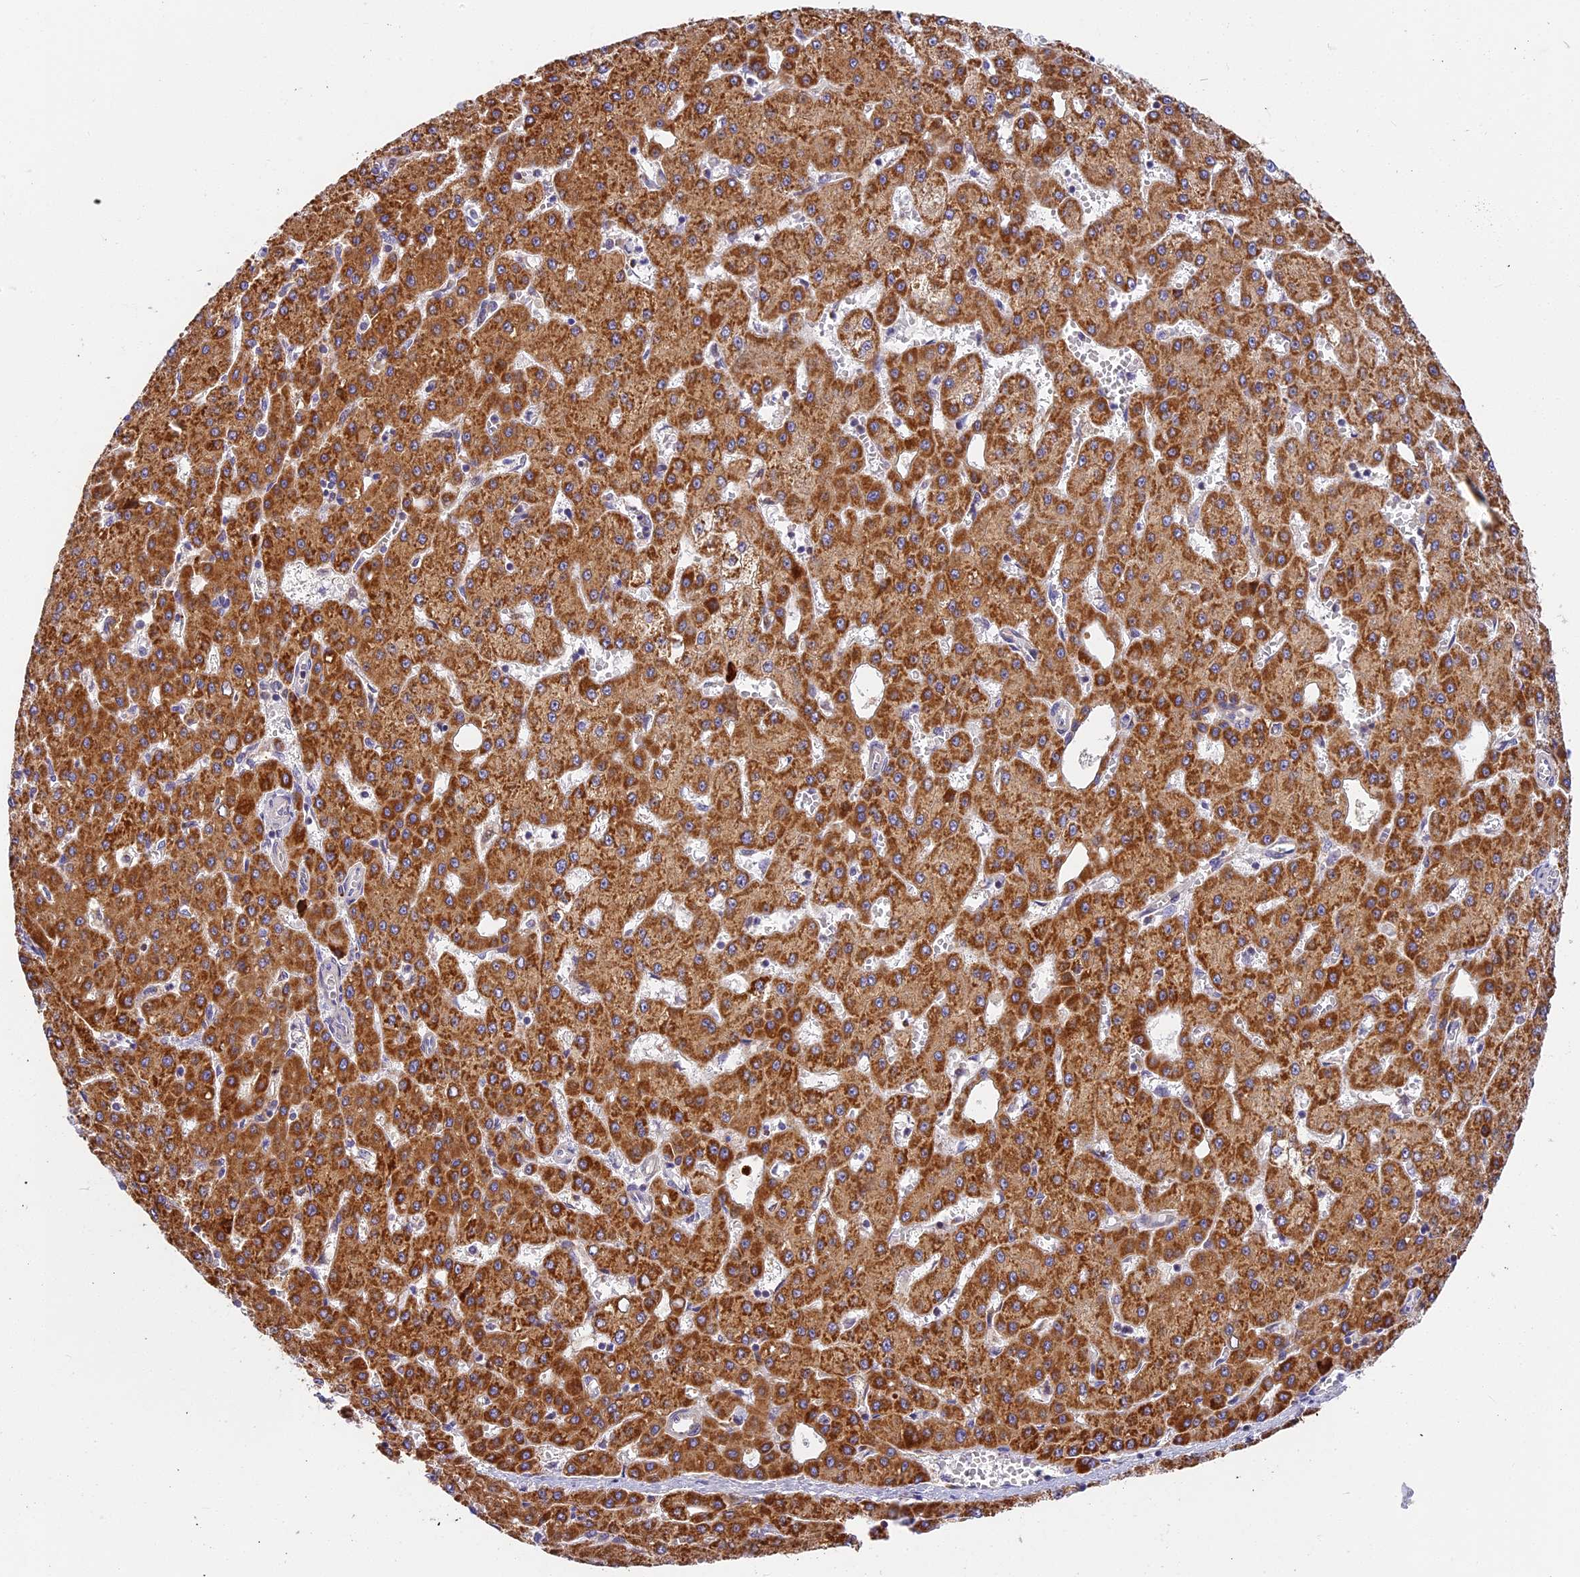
{"staining": {"intensity": "strong", "quantity": ">75%", "location": "cytoplasmic/membranous"}, "tissue": "liver cancer", "cell_type": "Tumor cells", "image_type": "cancer", "snomed": [{"axis": "morphology", "description": "Carcinoma, Hepatocellular, NOS"}, {"axis": "topography", "description": "Liver"}], "caption": "Protein staining shows strong cytoplasmic/membranous positivity in approximately >75% of tumor cells in liver cancer.", "gene": "MRAS", "patient": {"sex": "male", "age": 47}}